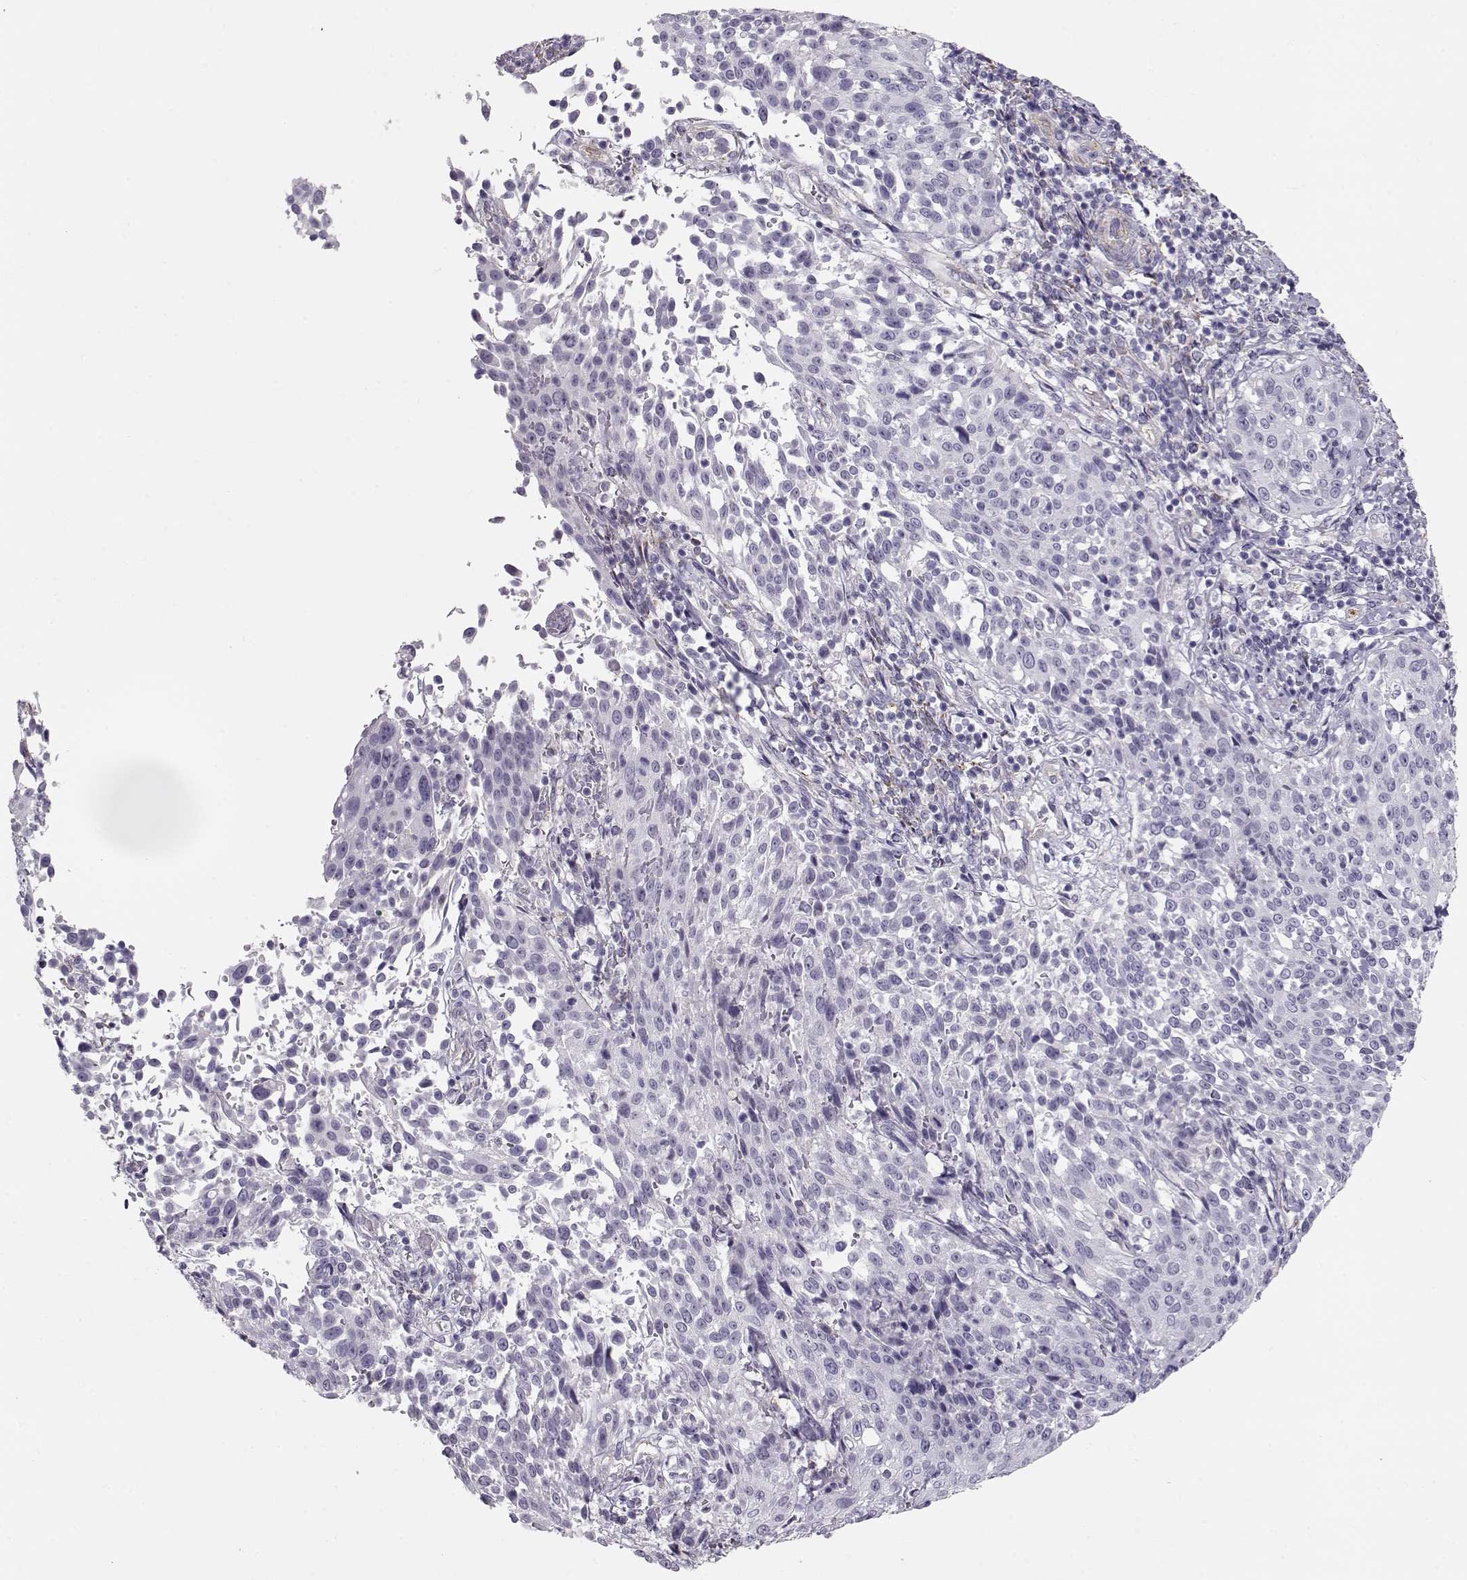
{"staining": {"intensity": "negative", "quantity": "none", "location": "none"}, "tissue": "cervical cancer", "cell_type": "Tumor cells", "image_type": "cancer", "snomed": [{"axis": "morphology", "description": "Squamous cell carcinoma, NOS"}, {"axis": "topography", "description": "Cervix"}], "caption": "DAB (3,3'-diaminobenzidine) immunohistochemical staining of squamous cell carcinoma (cervical) reveals no significant staining in tumor cells.", "gene": "RBM44", "patient": {"sex": "female", "age": 26}}